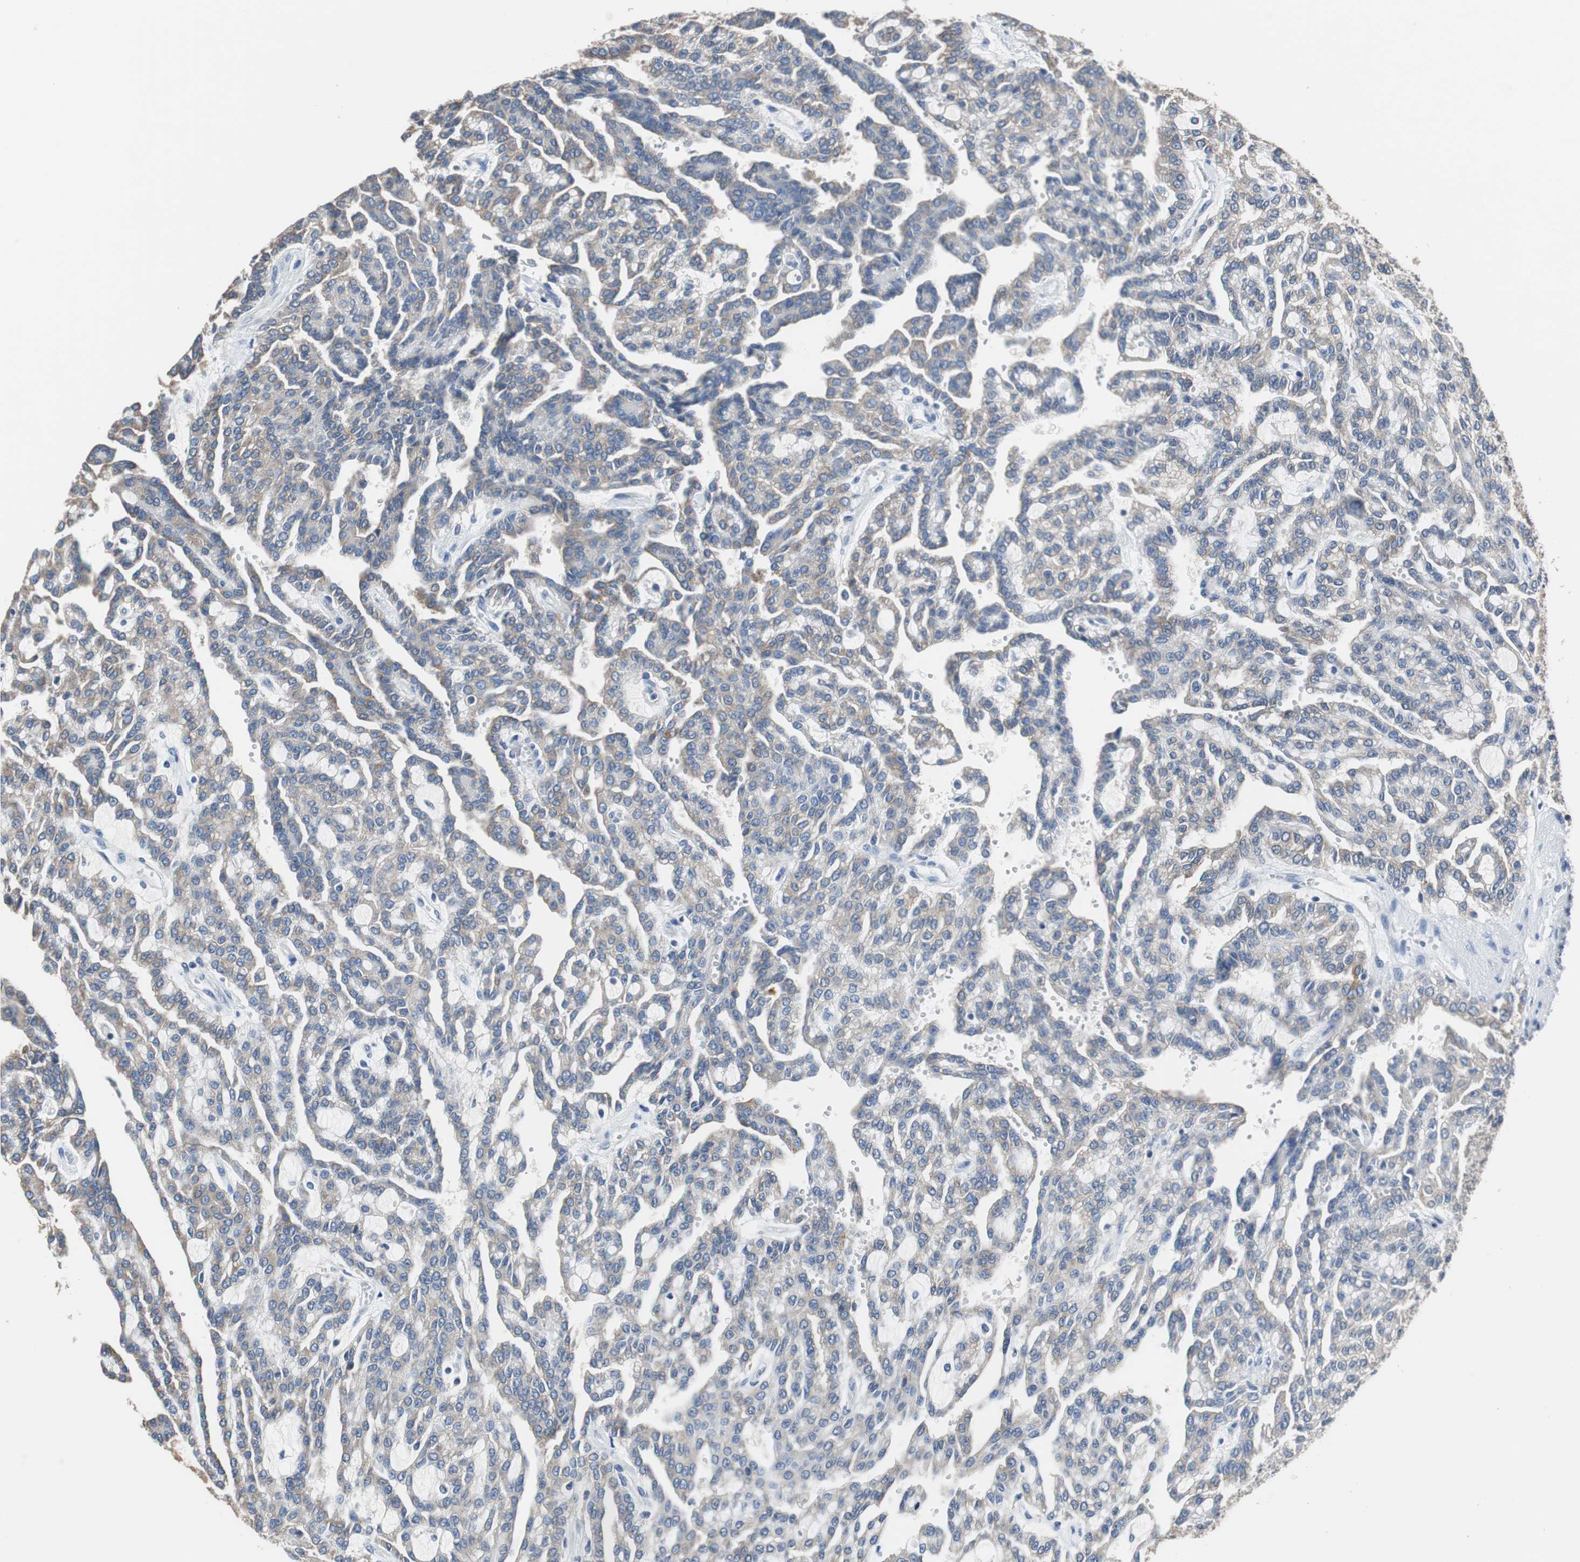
{"staining": {"intensity": "weak", "quantity": "<25%", "location": "cytoplasmic/membranous"}, "tissue": "renal cancer", "cell_type": "Tumor cells", "image_type": "cancer", "snomed": [{"axis": "morphology", "description": "Adenocarcinoma, NOS"}, {"axis": "topography", "description": "Kidney"}], "caption": "A high-resolution histopathology image shows immunohistochemistry (IHC) staining of renal adenocarcinoma, which reveals no significant positivity in tumor cells.", "gene": "PRKCA", "patient": {"sex": "male", "age": 63}}